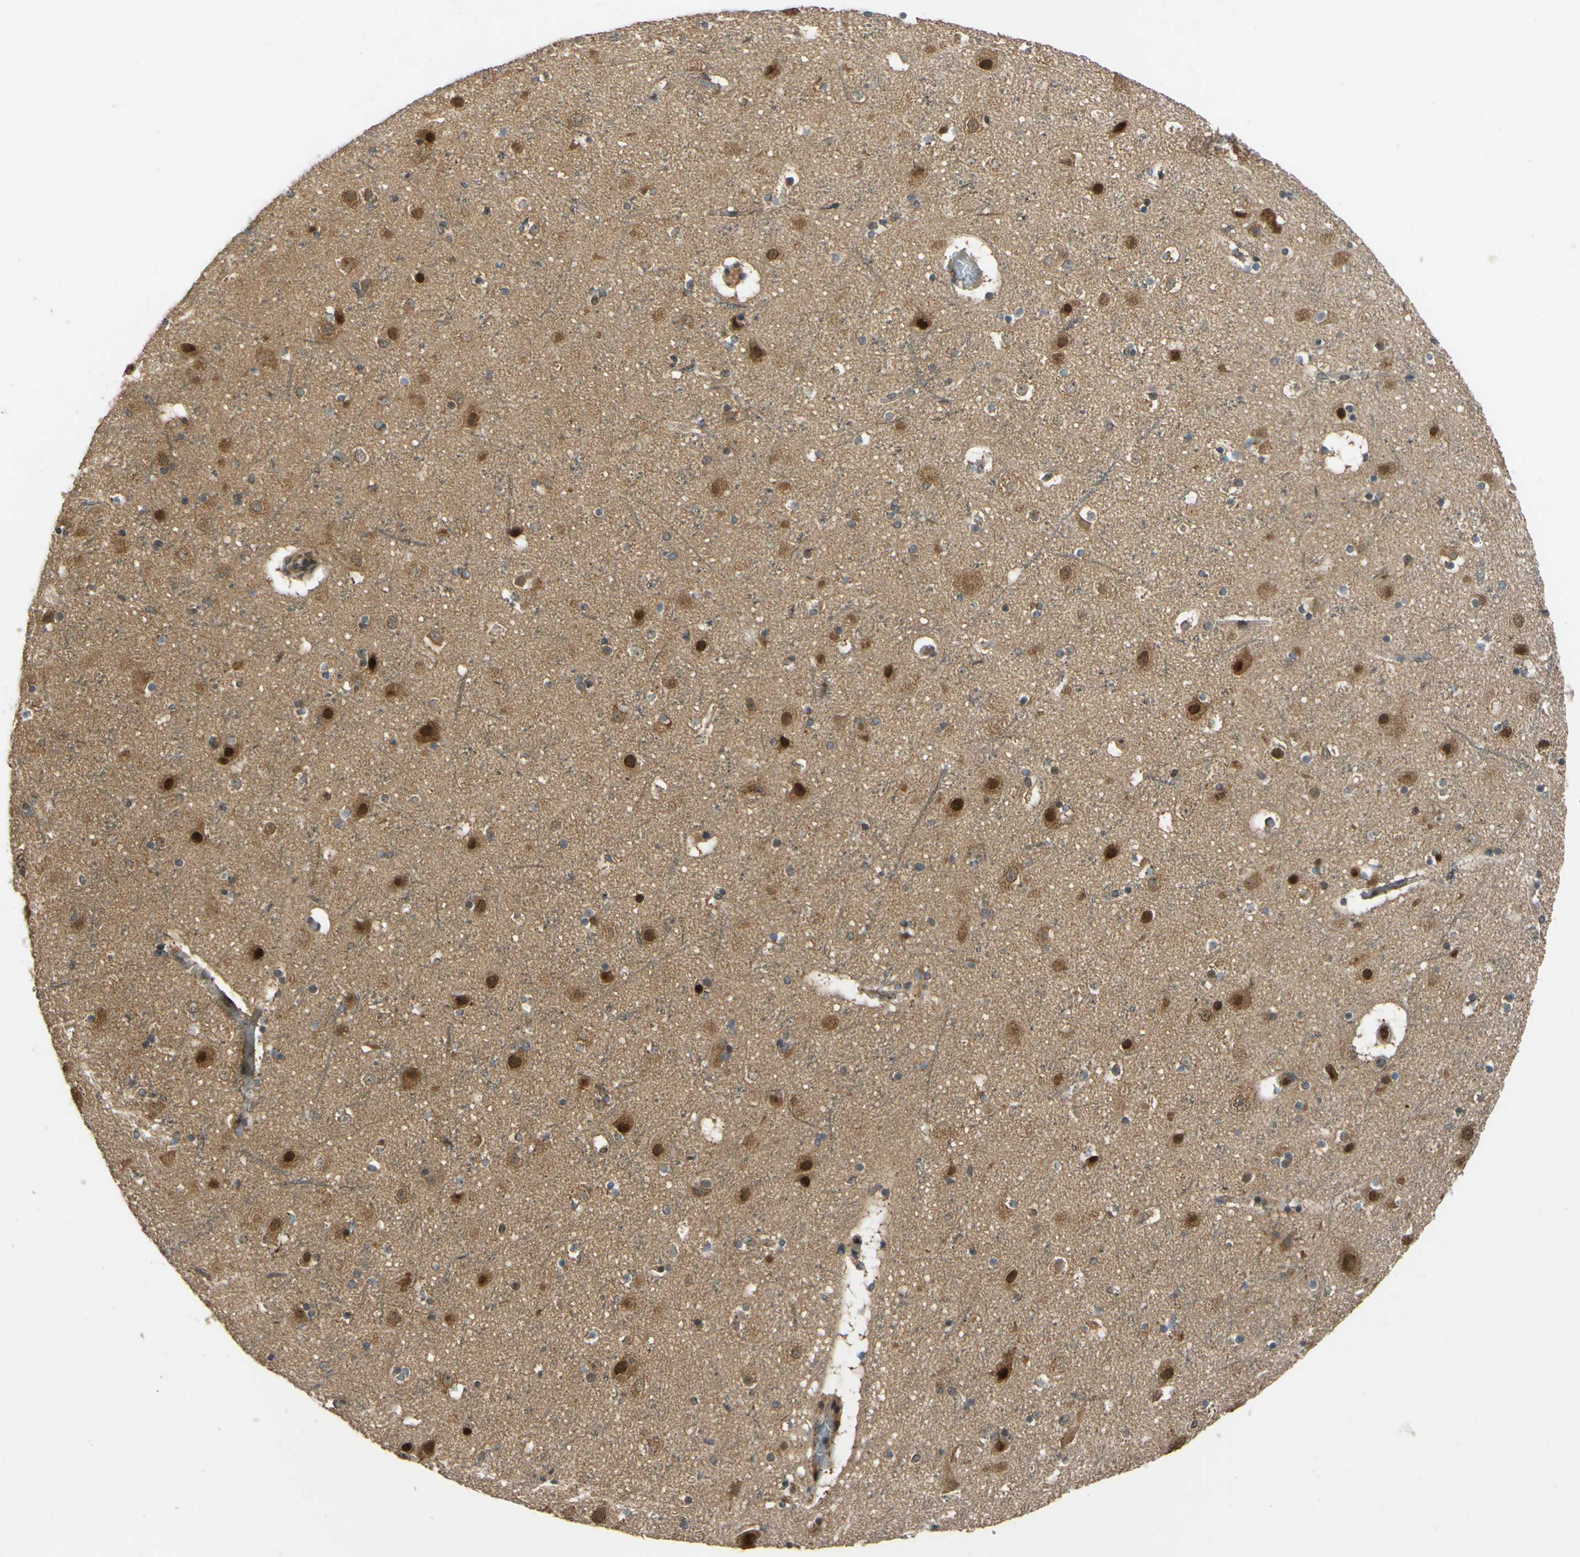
{"staining": {"intensity": "weak", "quantity": ">75%", "location": "cytoplasmic/membranous"}, "tissue": "cerebral cortex", "cell_type": "Endothelial cells", "image_type": "normal", "snomed": [{"axis": "morphology", "description": "Normal tissue, NOS"}, {"axis": "topography", "description": "Cerebral cortex"}], "caption": "This photomicrograph demonstrates immunohistochemistry (IHC) staining of normal cerebral cortex, with low weak cytoplasmic/membranous expression in about >75% of endothelial cells.", "gene": "ABCC8", "patient": {"sex": "male", "age": 45}}